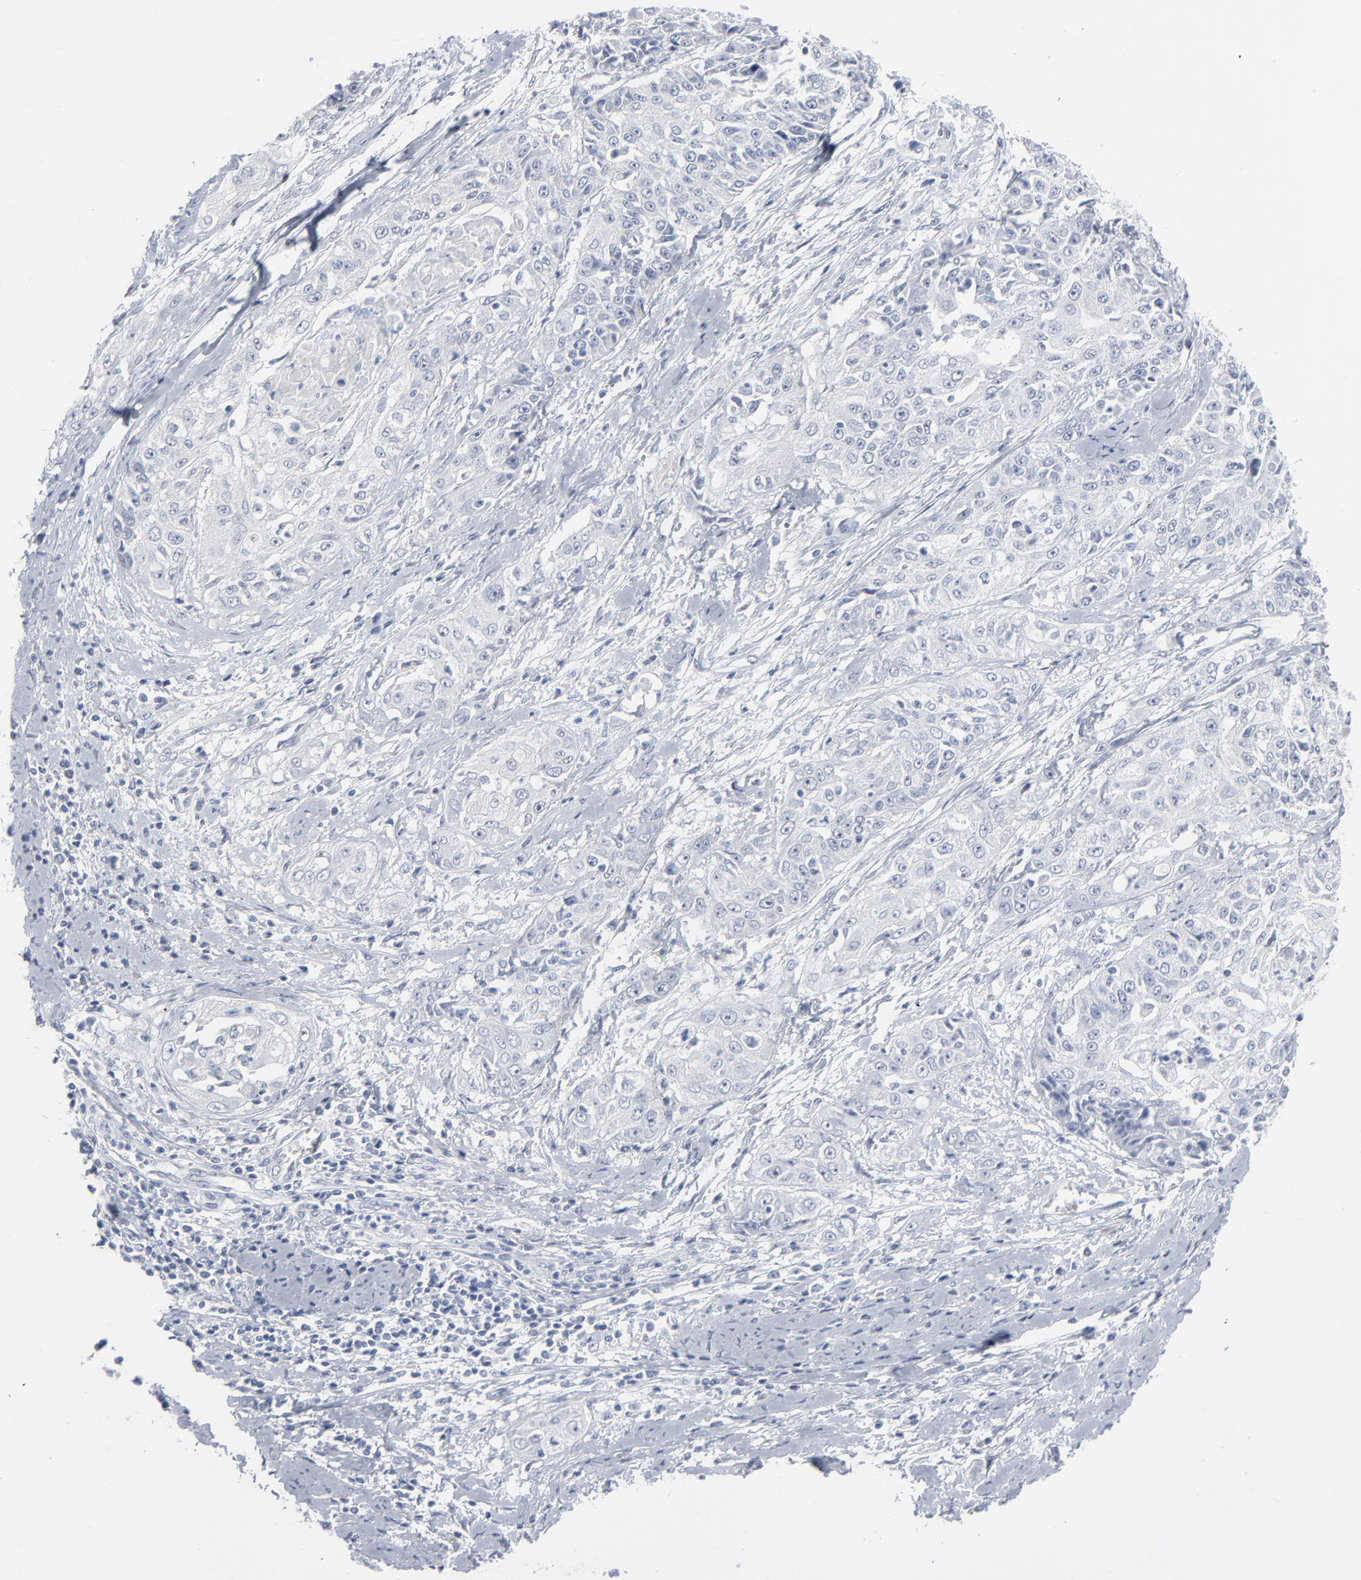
{"staining": {"intensity": "negative", "quantity": "none", "location": "none"}, "tissue": "cervical cancer", "cell_type": "Tumor cells", "image_type": "cancer", "snomed": [{"axis": "morphology", "description": "Squamous cell carcinoma, NOS"}, {"axis": "topography", "description": "Cervix"}], "caption": "This photomicrograph is of squamous cell carcinoma (cervical) stained with immunohistochemistry to label a protein in brown with the nuclei are counter-stained blue. There is no staining in tumor cells.", "gene": "PAGE1", "patient": {"sex": "female", "age": 64}}